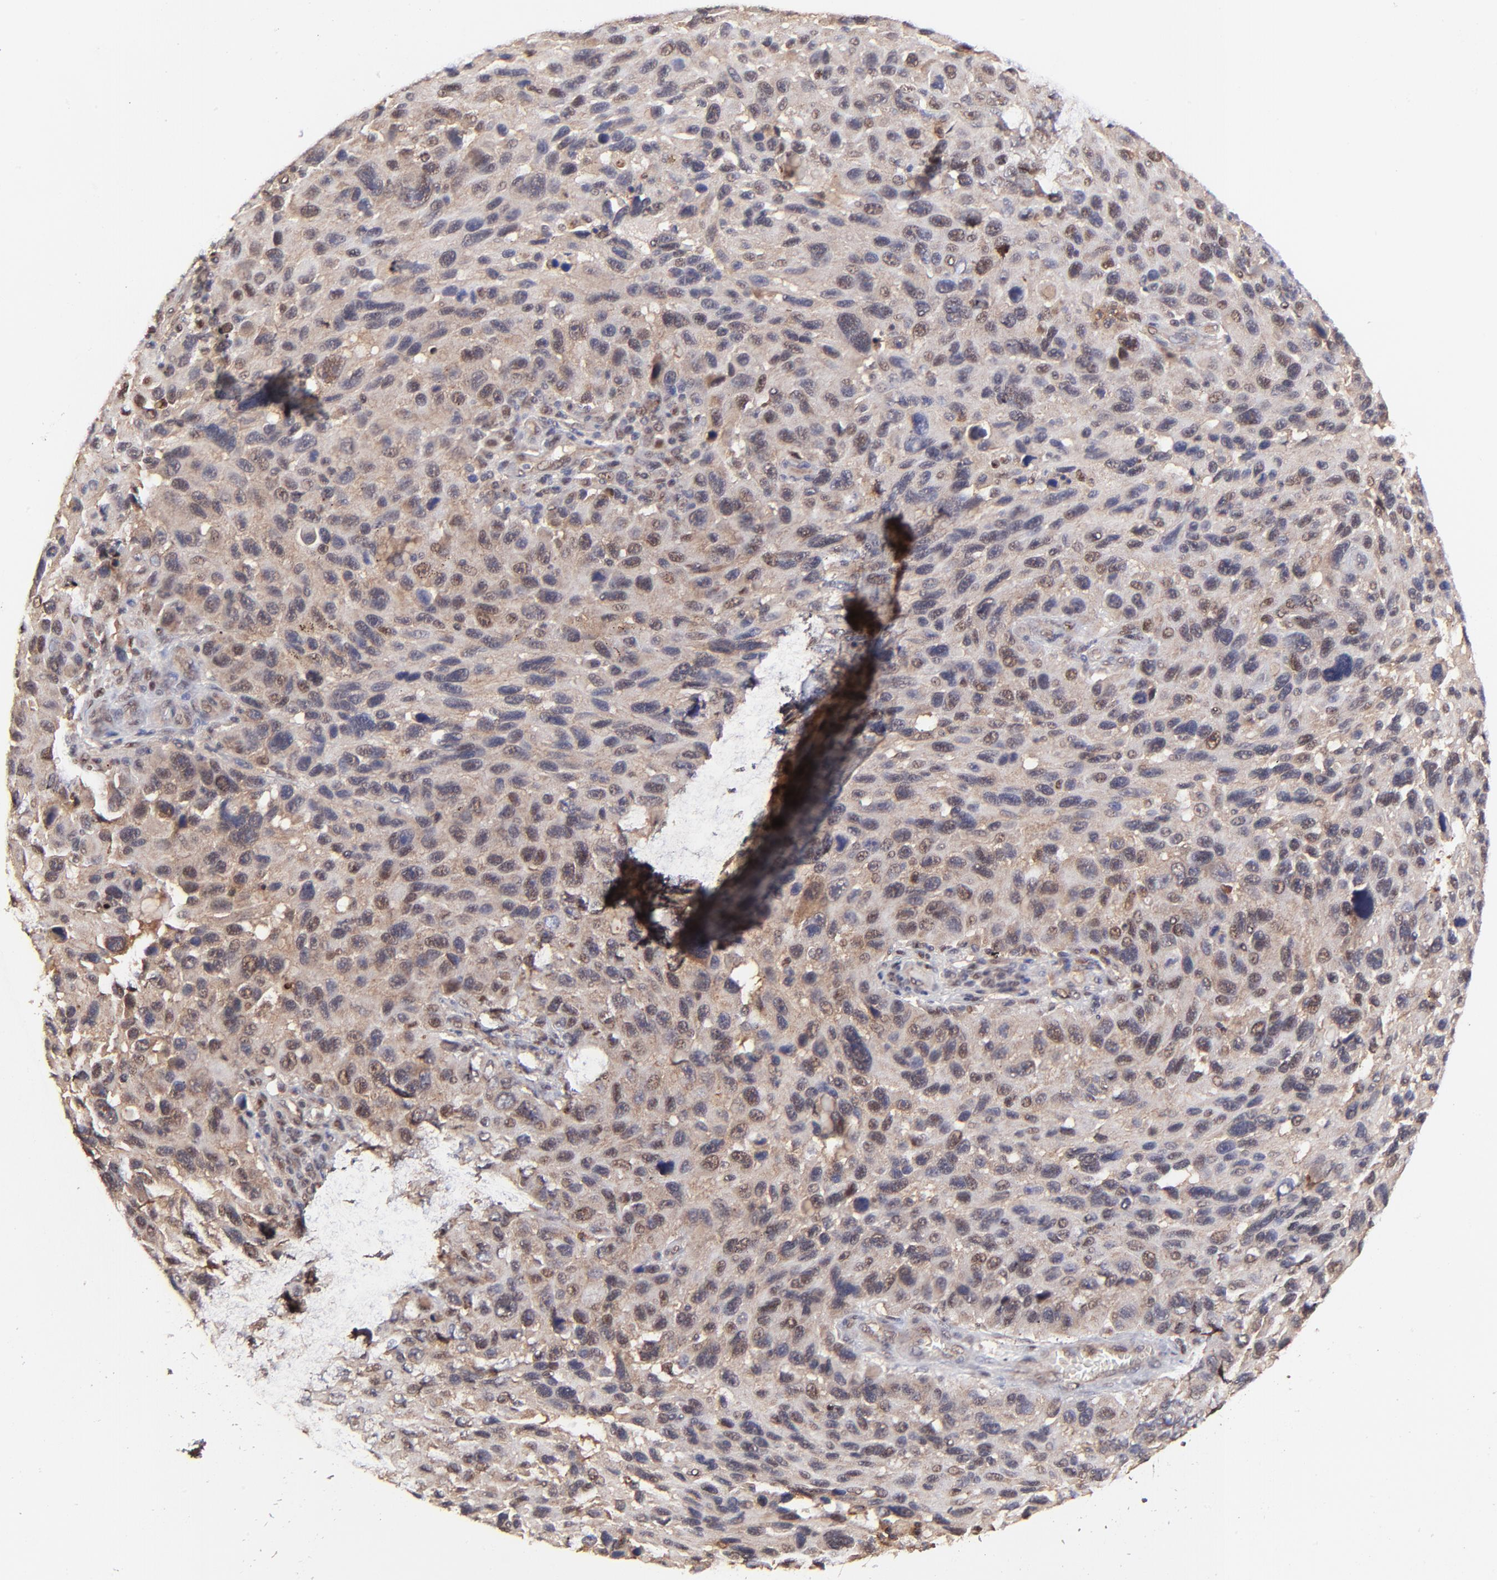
{"staining": {"intensity": "moderate", "quantity": ">75%", "location": "cytoplasmic/membranous"}, "tissue": "melanoma", "cell_type": "Tumor cells", "image_type": "cancer", "snomed": [{"axis": "morphology", "description": "Malignant melanoma, NOS"}, {"axis": "topography", "description": "Skin"}], "caption": "DAB (3,3'-diaminobenzidine) immunohistochemical staining of human malignant melanoma demonstrates moderate cytoplasmic/membranous protein expression in about >75% of tumor cells.", "gene": "PSMA6", "patient": {"sex": "male", "age": 53}}